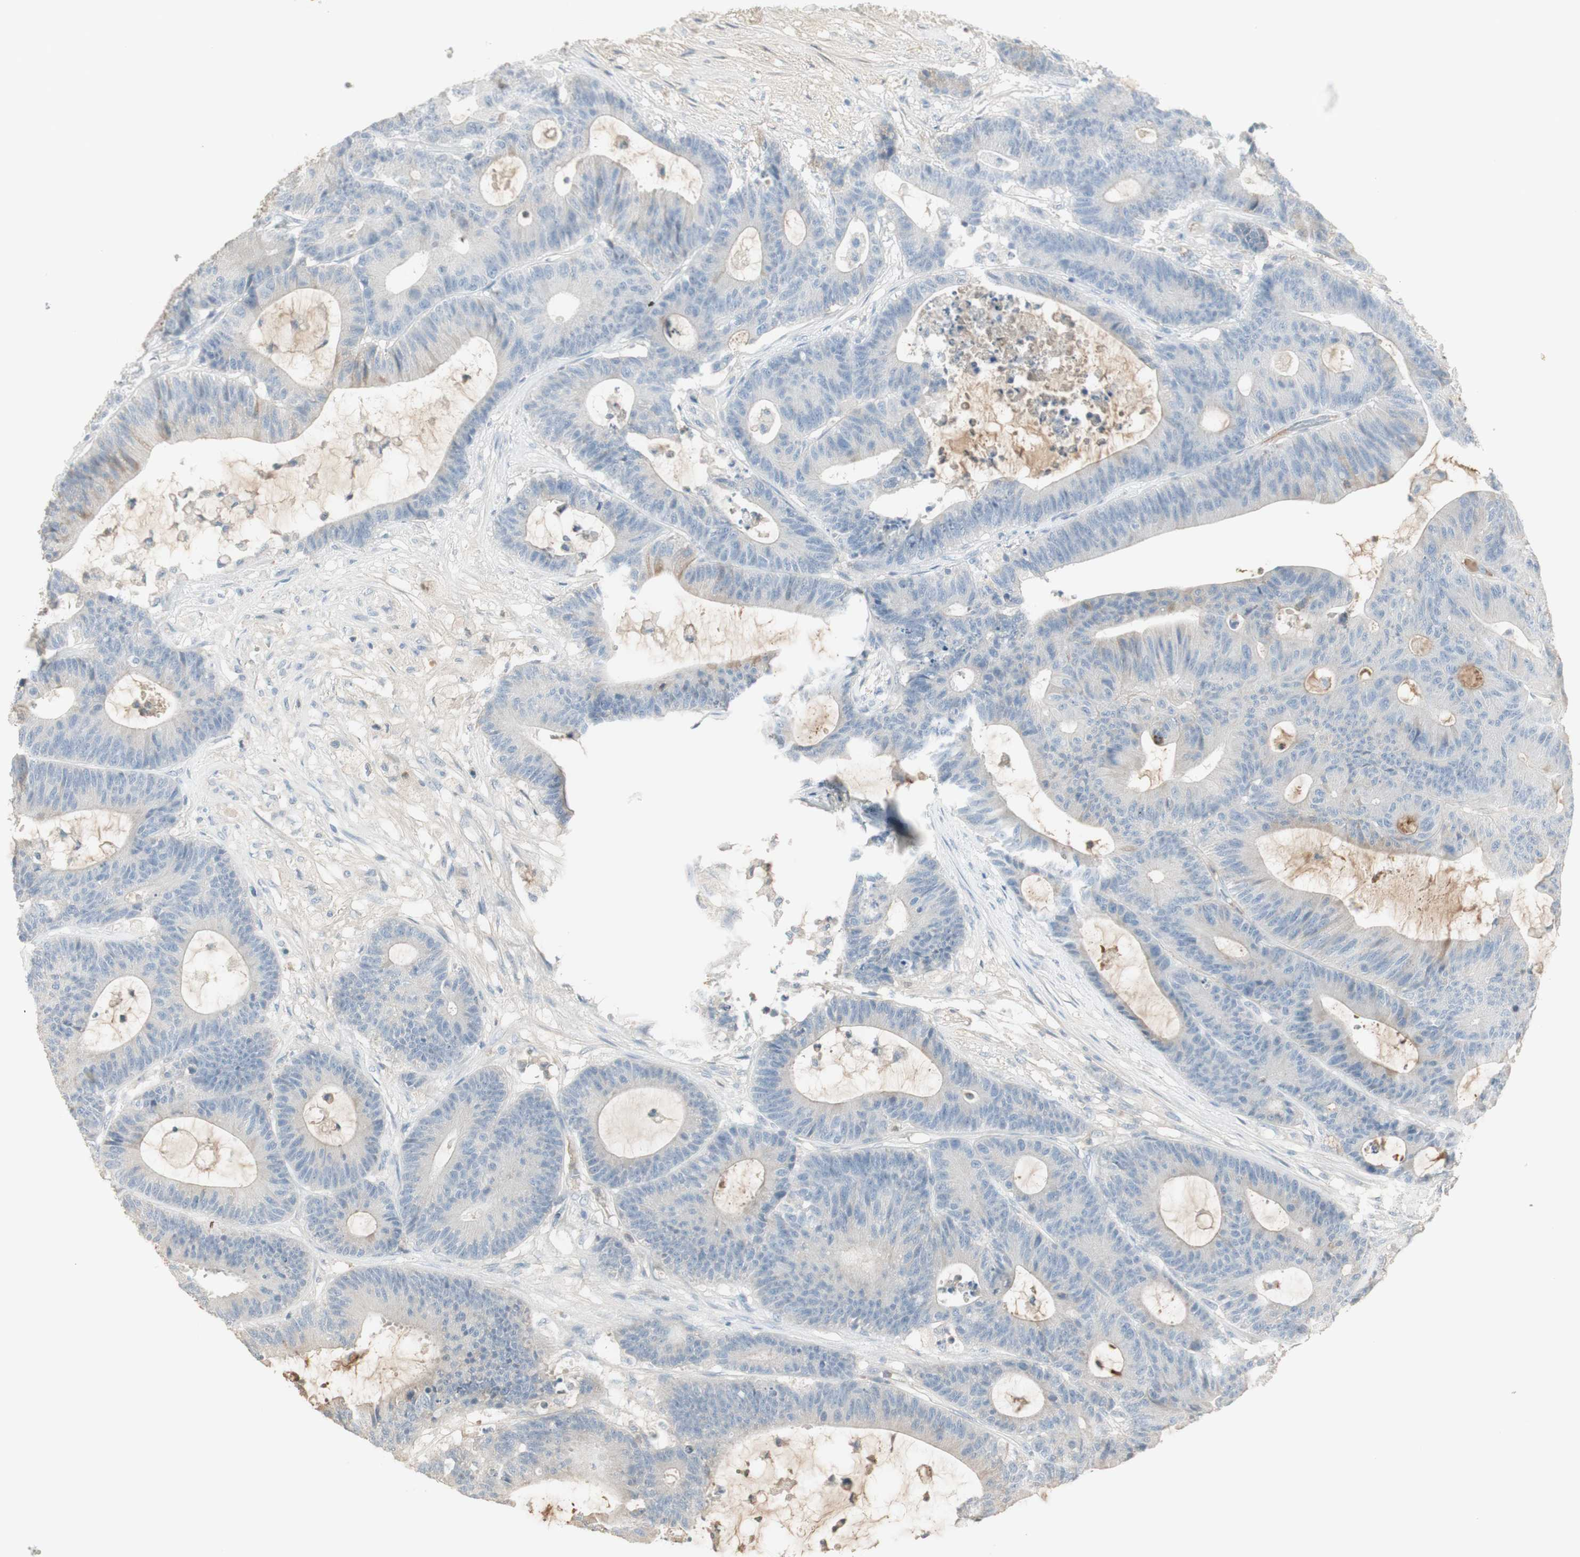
{"staining": {"intensity": "negative", "quantity": "none", "location": "none"}, "tissue": "colorectal cancer", "cell_type": "Tumor cells", "image_type": "cancer", "snomed": [{"axis": "morphology", "description": "Adenocarcinoma, NOS"}, {"axis": "topography", "description": "Colon"}], "caption": "A histopathology image of human adenocarcinoma (colorectal) is negative for staining in tumor cells.", "gene": "IFNG", "patient": {"sex": "female", "age": 84}}